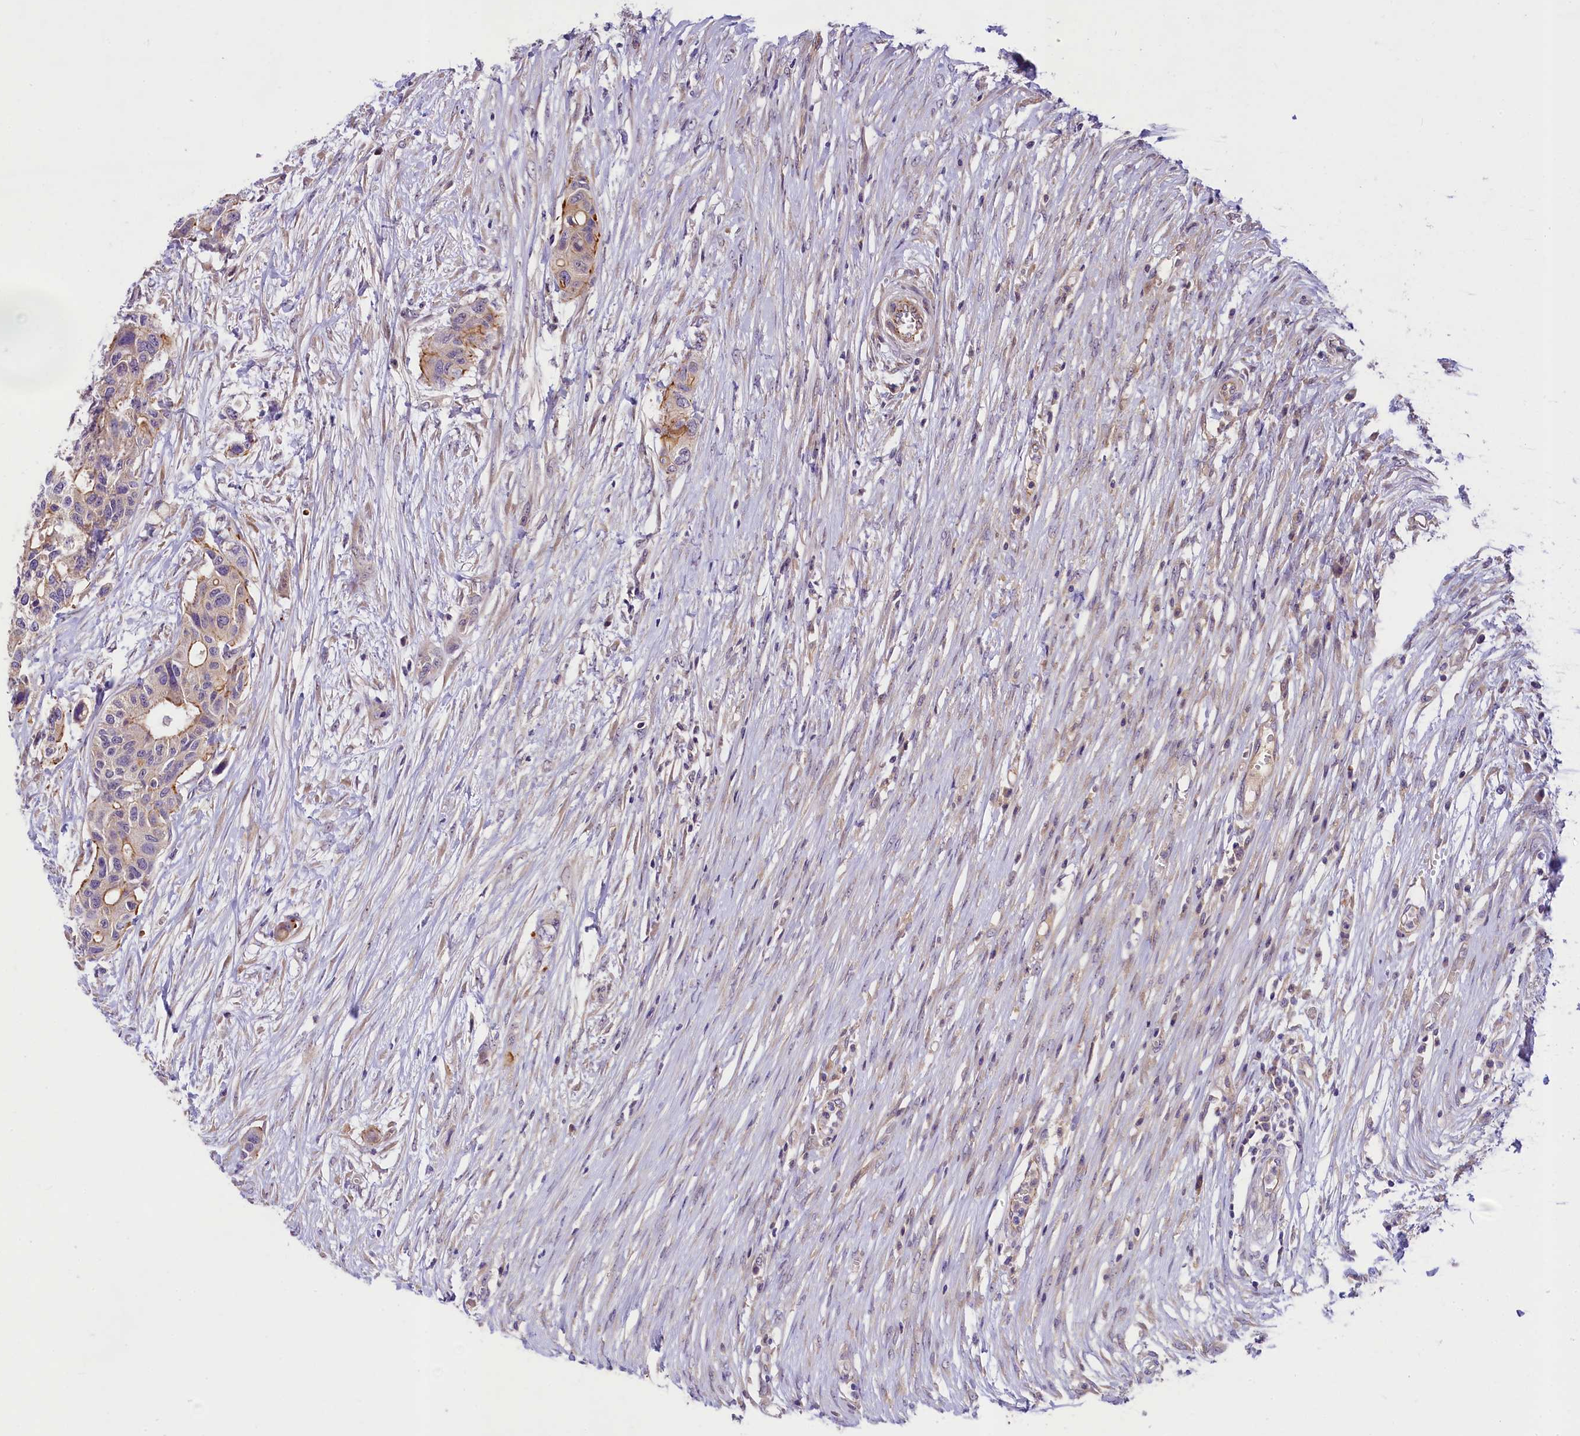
{"staining": {"intensity": "moderate", "quantity": "<25%", "location": "cytoplasmic/membranous"}, "tissue": "colorectal cancer", "cell_type": "Tumor cells", "image_type": "cancer", "snomed": [{"axis": "morphology", "description": "Adenocarcinoma, NOS"}, {"axis": "topography", "description": "Colon"}], "caption": "A photomicrograph showing moderate cytoplasmic/membranous positivity in approximately <25% of tumor cells in adenocarcinoma (colorectal), as visualized by brown immunohistochemical staining.", "gene": "UBXN6", "patient": {"sex": "male", "age": 77}}